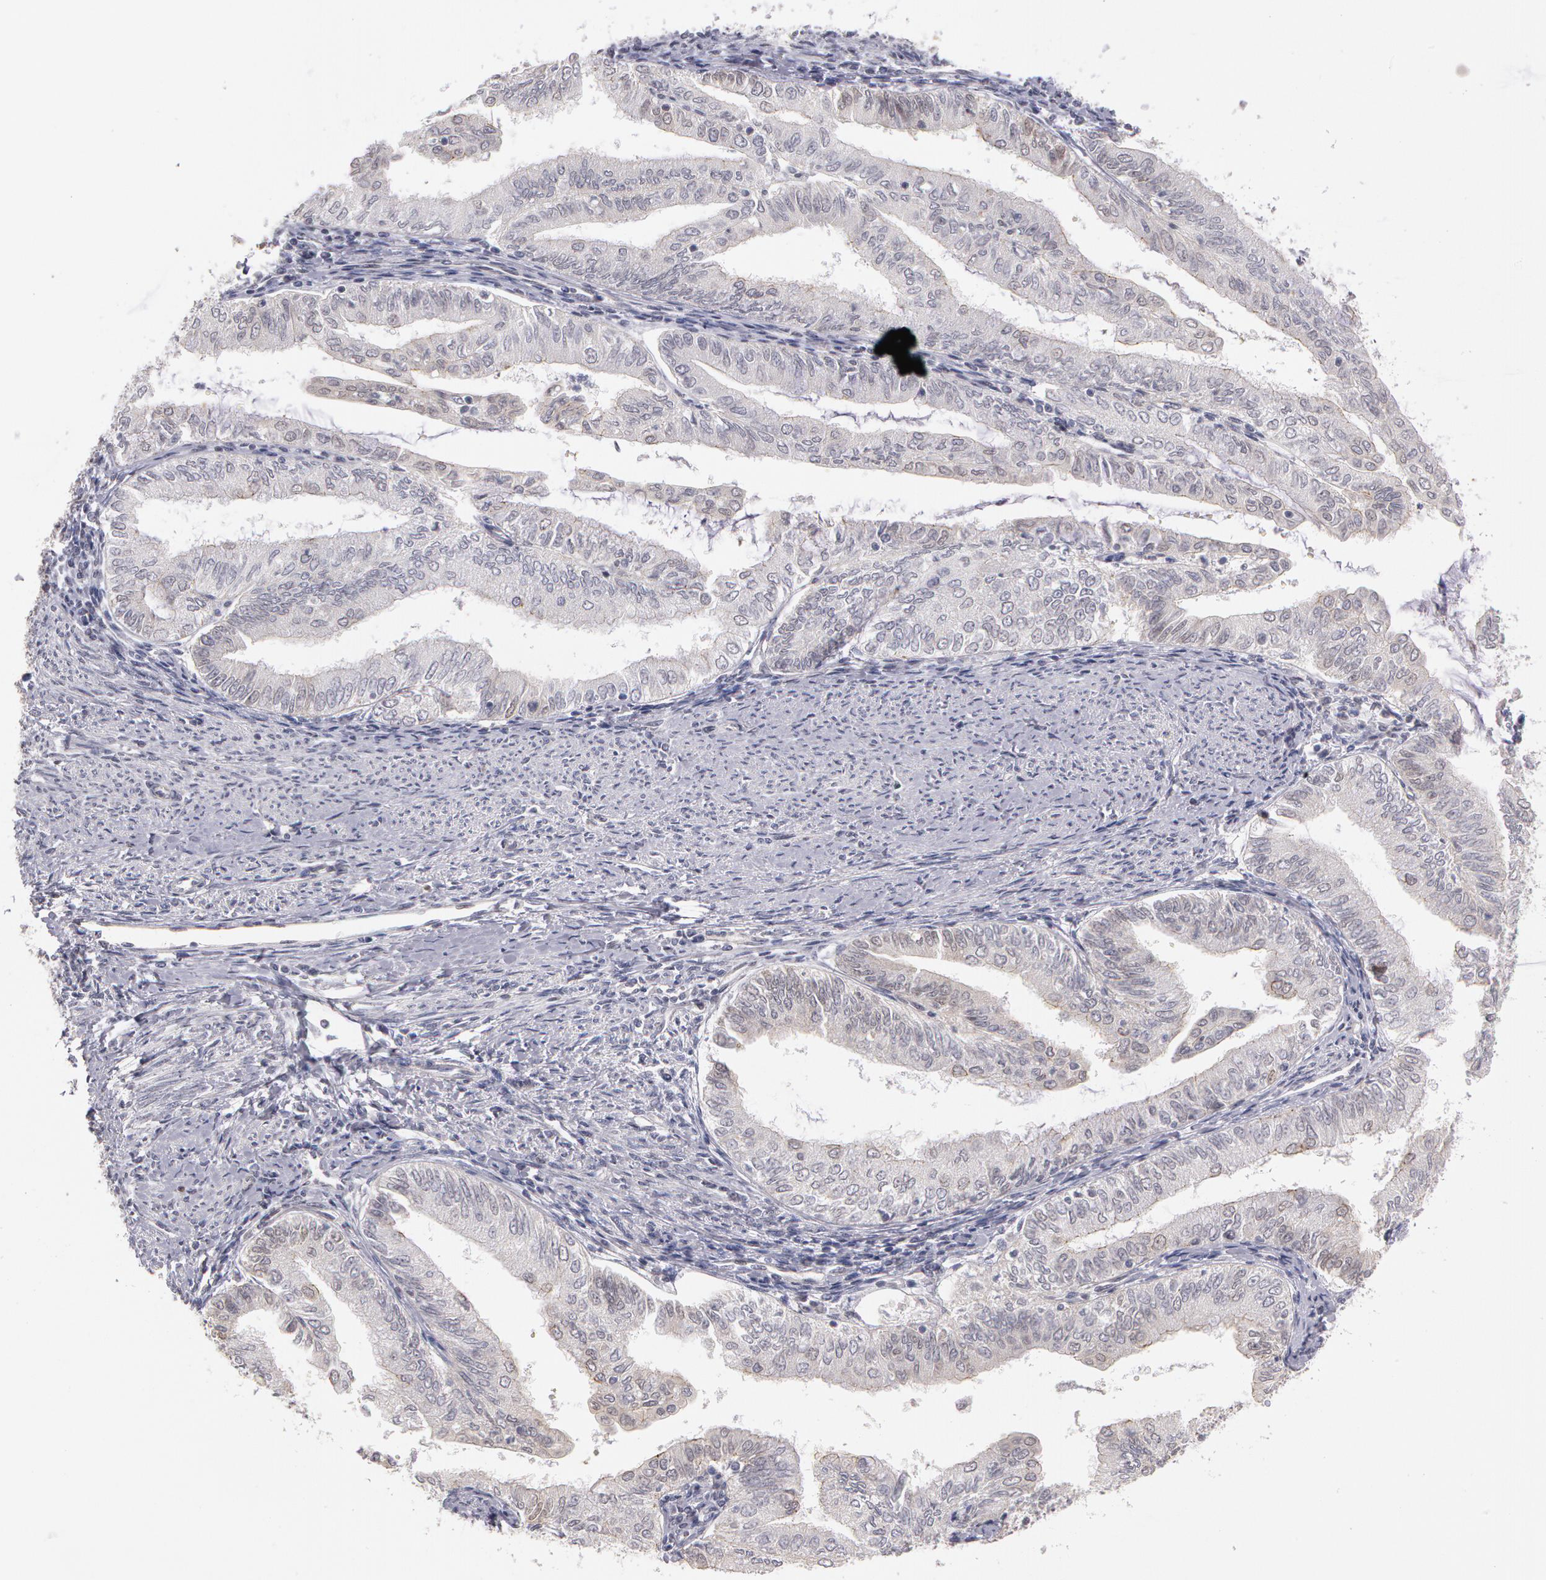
{"staining": {"intensity": "negative", "quantity": "none", "location": "none"}, "tissue": "endometrial cancer", "cell_type": "Tumor cells", "image_type": "cancer", "snomed": [{"axis": "morphology", "description": "Adenocarcinoma, NOS"}, {"axis": "topography", "description": "Endometrium"}], "caption": "Immunohistochemical staining of human endometrial adenocarcinoma demonstrates no significant staining in tumor cells.", "gene": "PRICKLE1", "patient": {"sex": "female", "age": 66}}